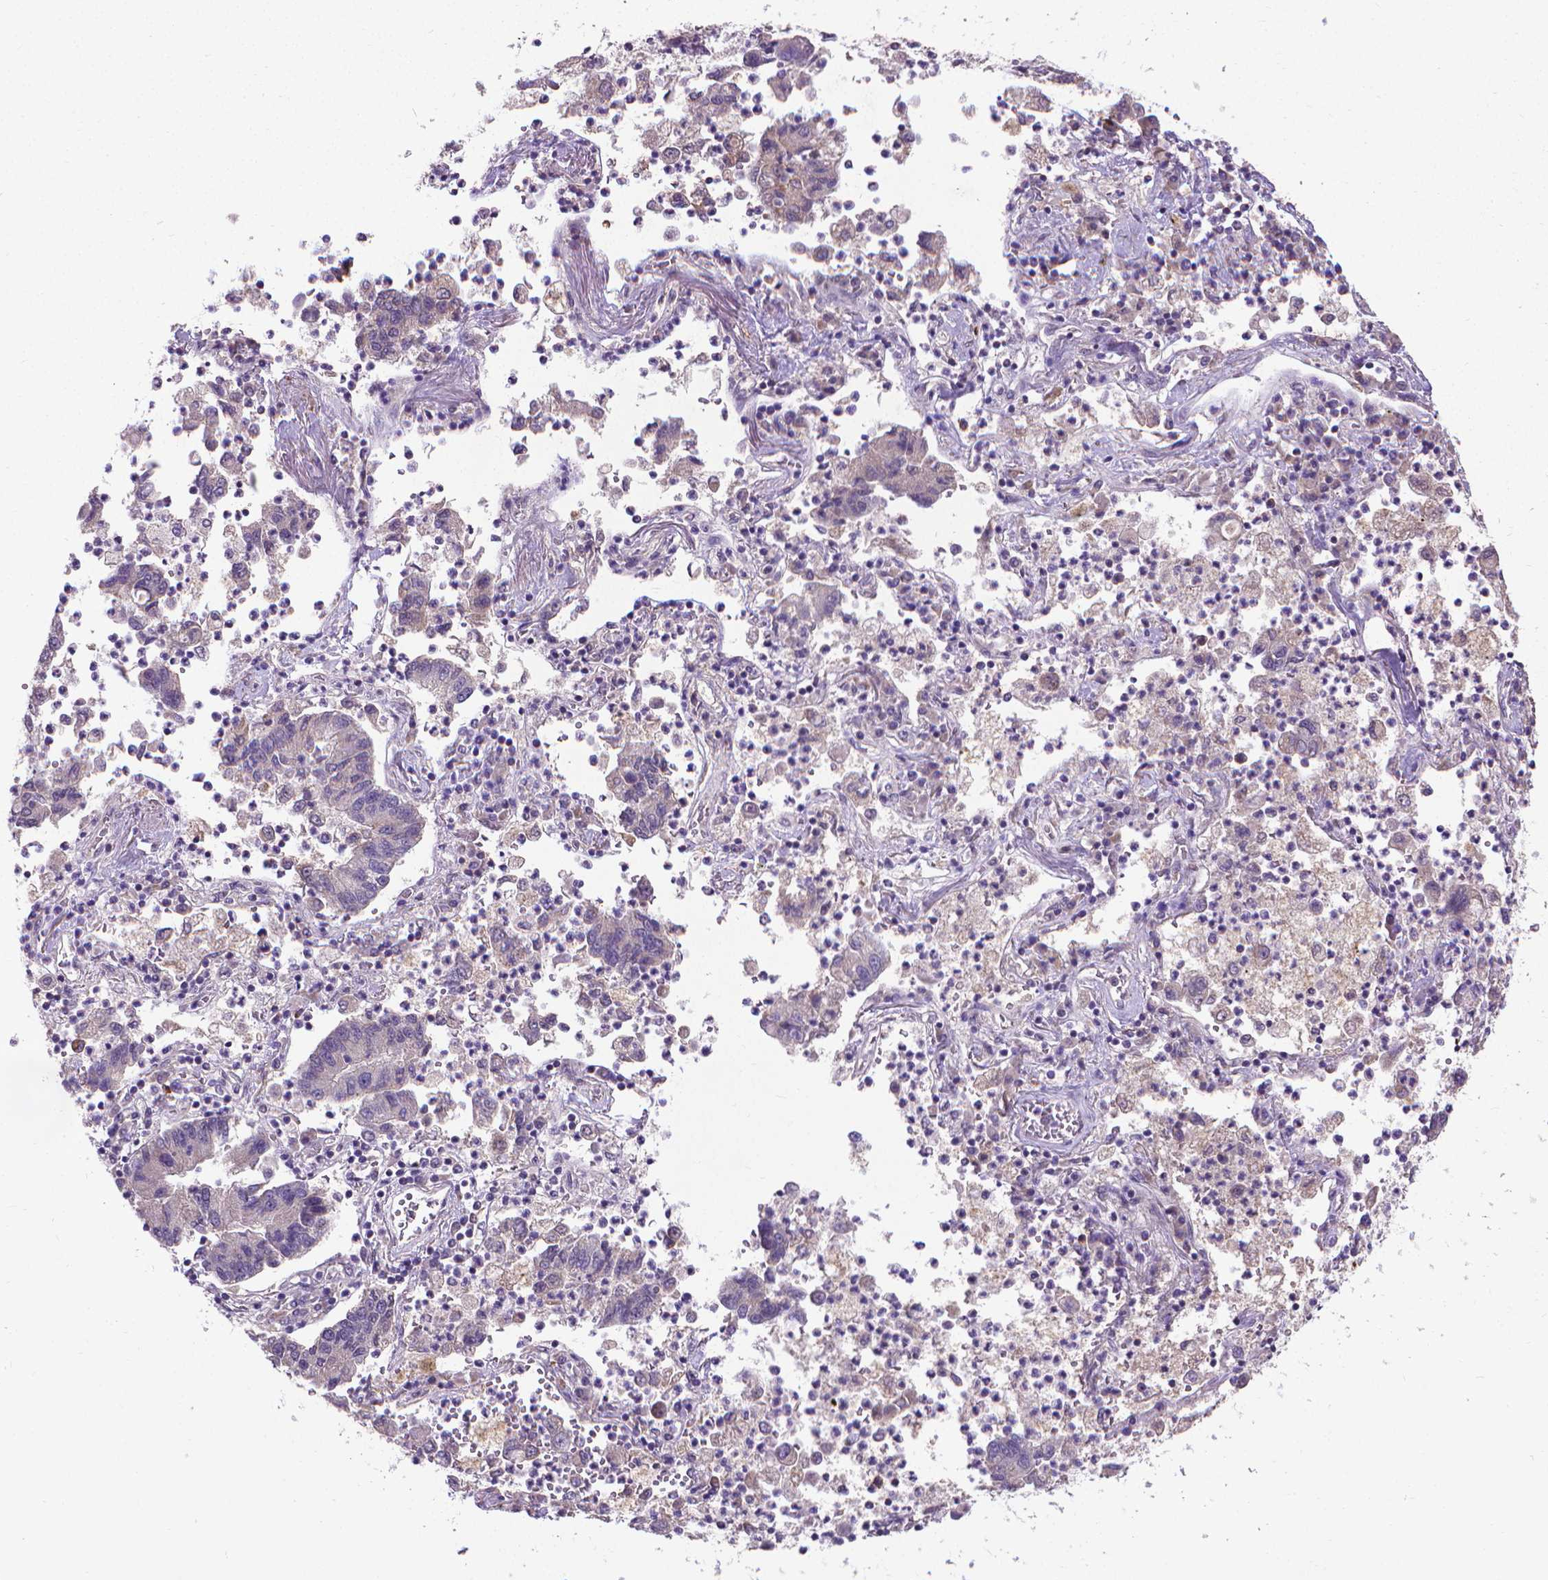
{"staining": {"intensity": "negative", "quantity": "none", "location": "none"}, "tissue": "lung cancer", "cell_type": "Tumor cells", "image_type": "cancer", "snomed": [{"axis": "morphology", "description": "Adenocarcinoma, NOS"}, {"axis": "topography", "description": "Lung"}], "caption": "The histopathology image shows no significant positivity in tumor cells of adenocarcinoma (lung).", "gene": "GPR63", "patient": {"sex": "female", "age": 57}}